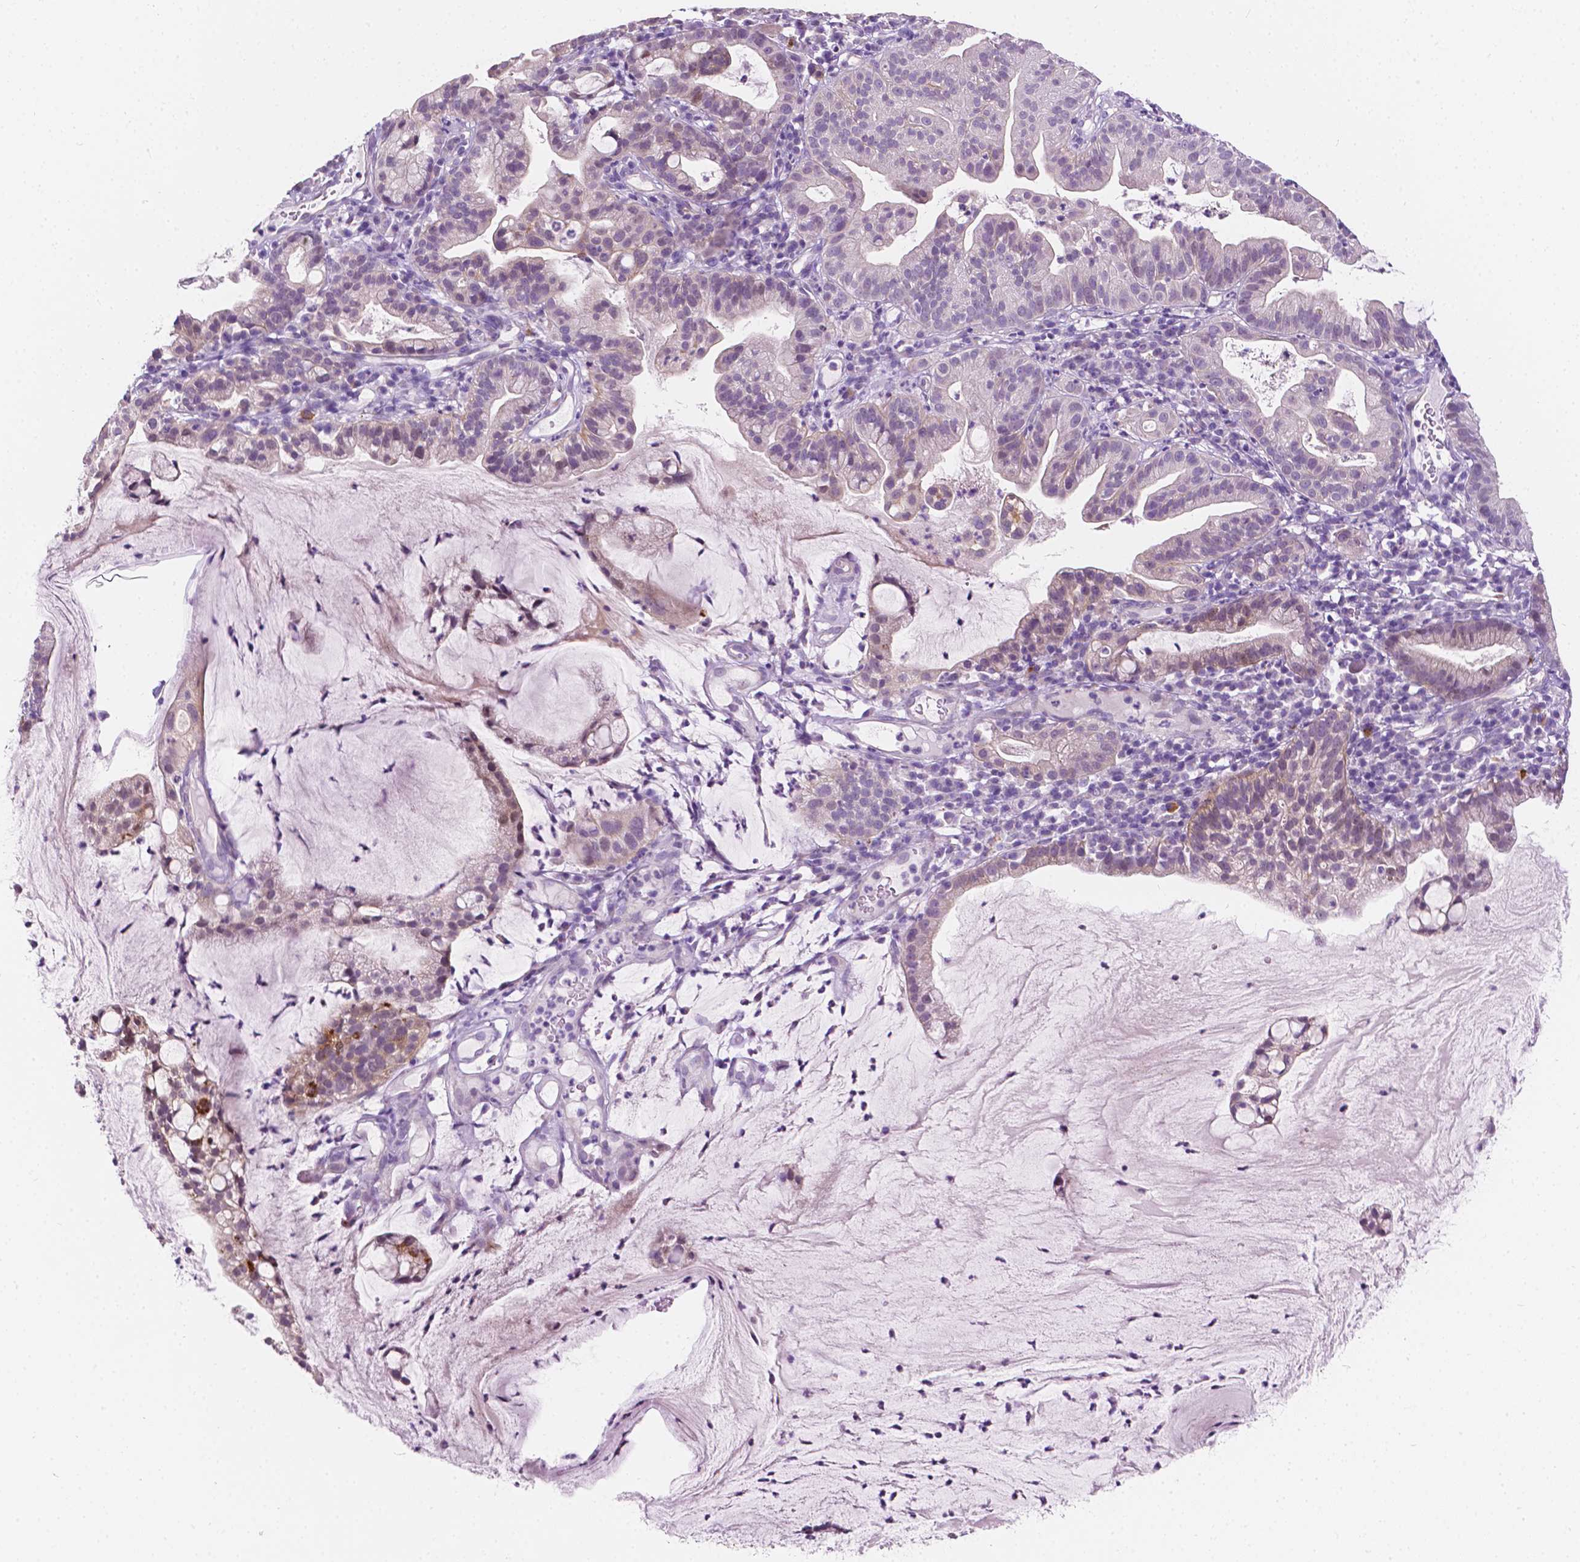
{"staining": {"intensity": "weak", "quantity": "25%-75%", "location": "cytoplasmic/membranous,nuclear"}, "tissue": "cervical cancer", "cell_type": "Tumor cells", "image_type": "cancer", "snomed": [{"axis": "morphology", "description": "Adenocarcinoma, NOS"}, {"axis": "topography", "description": "Cervix"}], "caption": "DAB (3,3'-diaminobenzidine) immunohistochemical staining of human adenocarcinoma (cervical) reveals weak cytoplasmic/membranous and nuclear protein staining in approximately 25%-75% of tumor cells. (DAB (3,3'-diaminobenzidine) = brown stain, brightfield microscopy at high magnification).", "gene": "NOS1AP", "patient": {"sex": "female", "age": 41}}